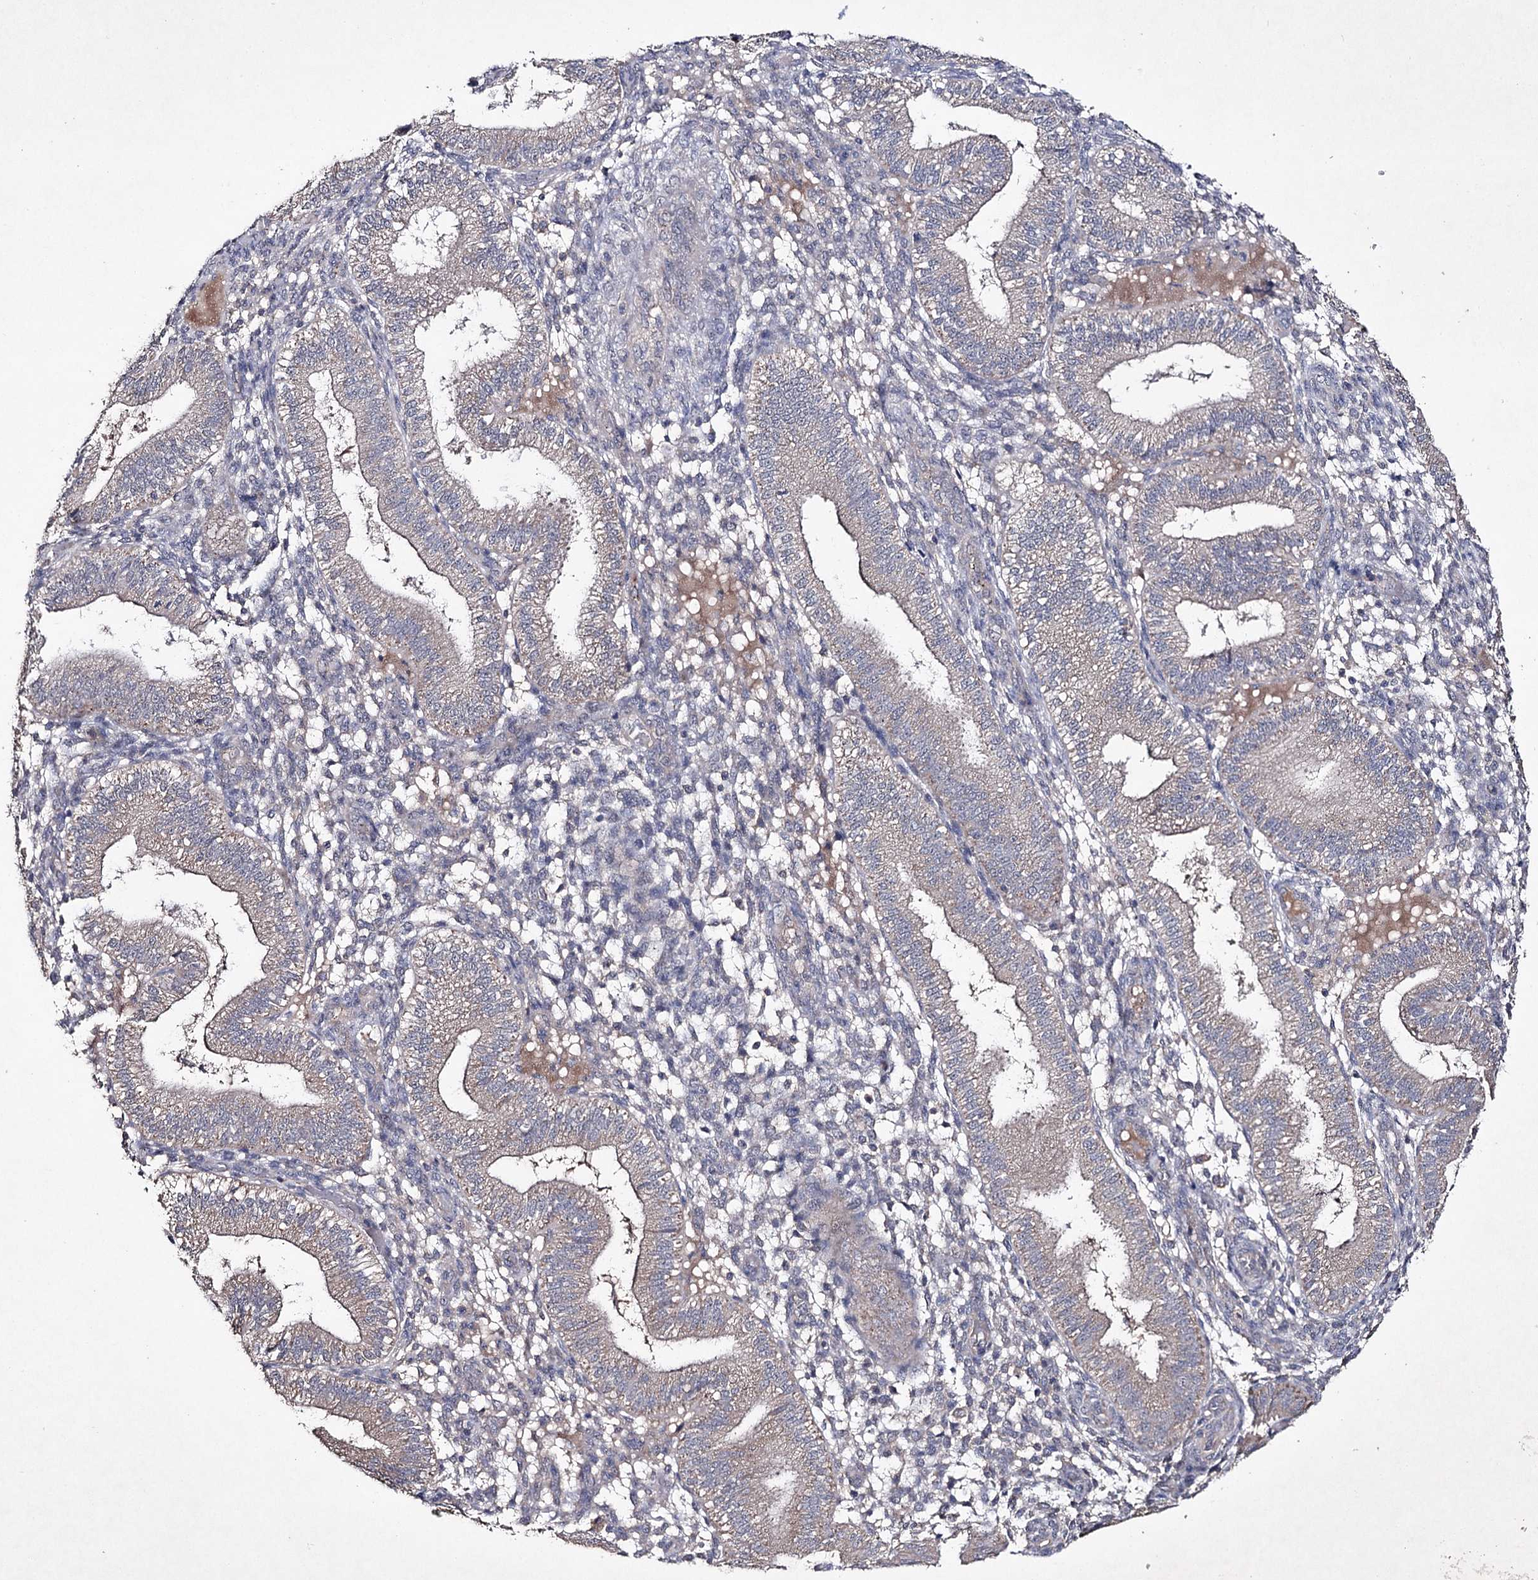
{"staining": {"intensity": "negative", "quantity": "none", "location": "none"}, "tissue": "endometrium", "cell_type": "Cells in endometrial stroma", "image_type": "normal", "snomed": [{"axis": "morphology", "description": "Normal tissue, NOS"}, {"axis": "topography", "description": "Endometrium"}], "caption": "Image shows no significant protein expression in cells in endometrial stroma of unremarkable endometrium.", "gene": "SEMA4G", "patient": {"sex": "female", "age": 39}}